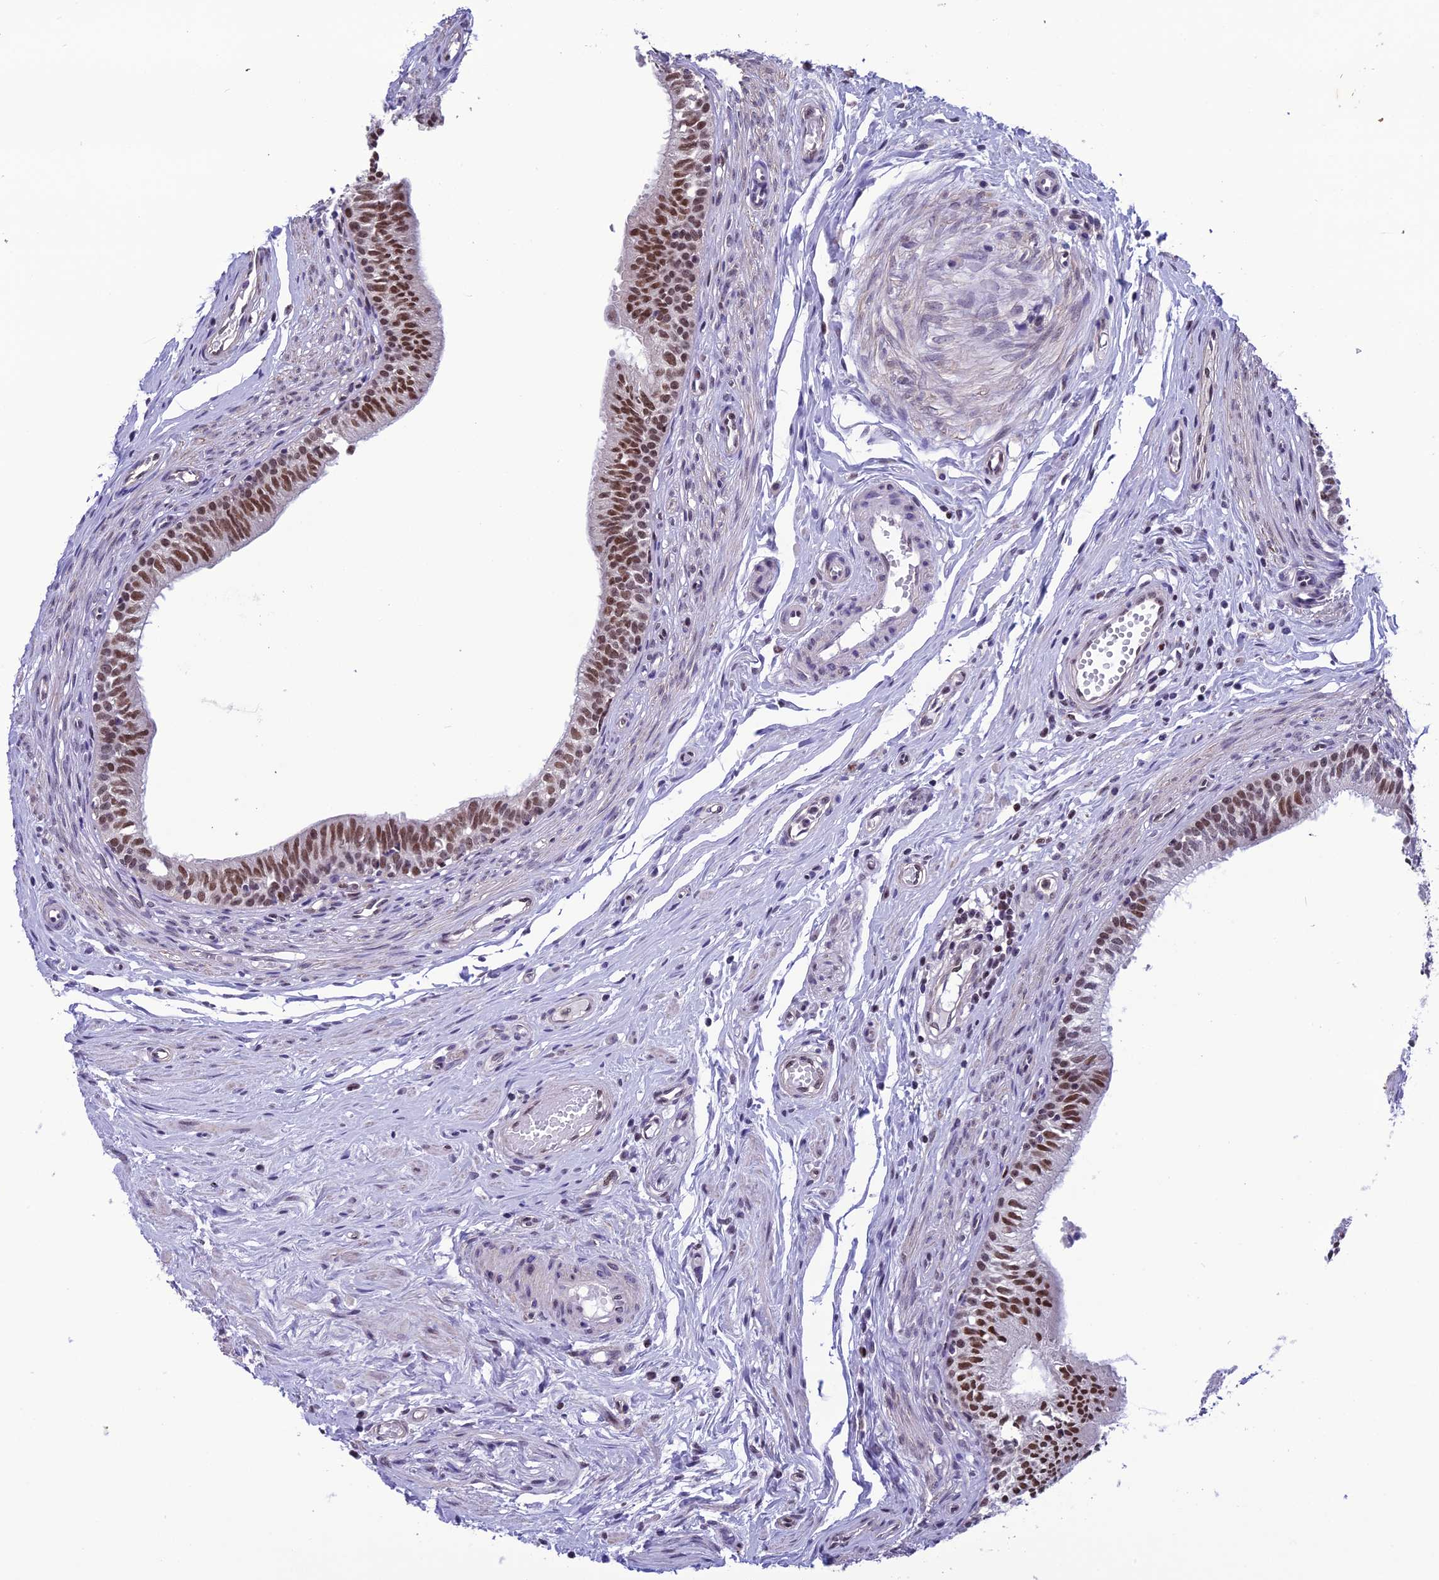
{"staining": {"intensity": "moderate", "quantity": ">75%", "location": "nuclear"}, "tissue": "epididymis", "cell_type": "Glandular cells", "image_type": "normal", "snomed": [{"axis": "morphology", "description": "Normal tissue, NOS"}, {"axis": "topography", "description": "Epididymis, spermatic cord, NOS"}], "caption": "DAB (3,3'-diaminobenzidine) immunohistochemical staining of benign epididymis exhibits moderate nuclear protein positivity in approximately >75% of glandular cells.", "gene": "MIS12", "patient": {"sex": "male", "age": 22}}